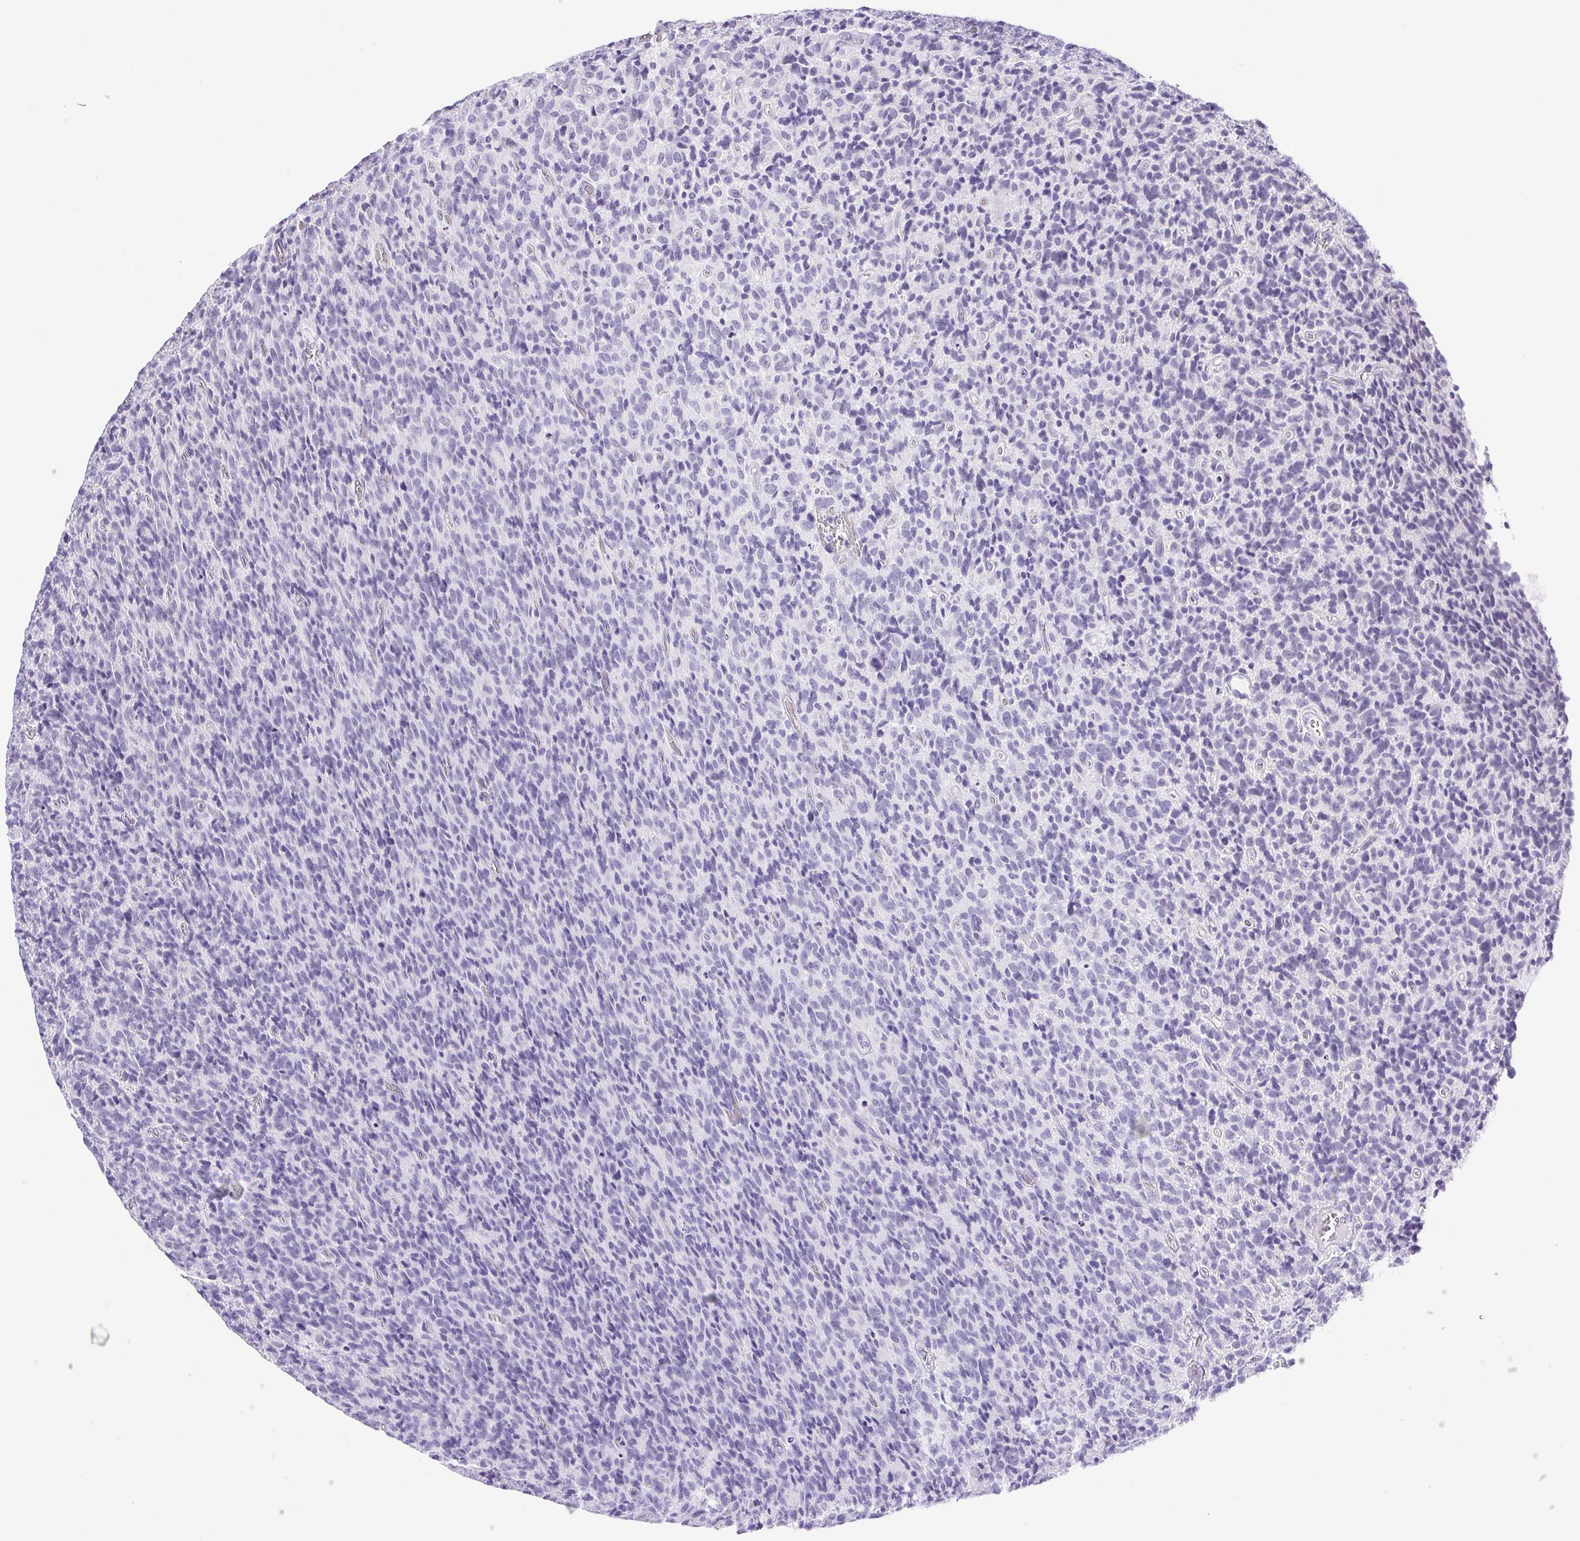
{"staining": {"intensity": "negative", "quantity": "none", "location": "none"}, "tissue": "glioma", "cell_type": "Tumor cells", "image_type": "cancer", "snomed": [{"axis": "morphology", "description": "Glioma, malignant, High grade"}, {"axis": "topography", "description": "Brain"}], "caption": "Glioma stained for a protein using IHC exhibits no expression tumor cells.", "gene": "PAPPA2", "patient": {"sex": "male", "age": 76}}